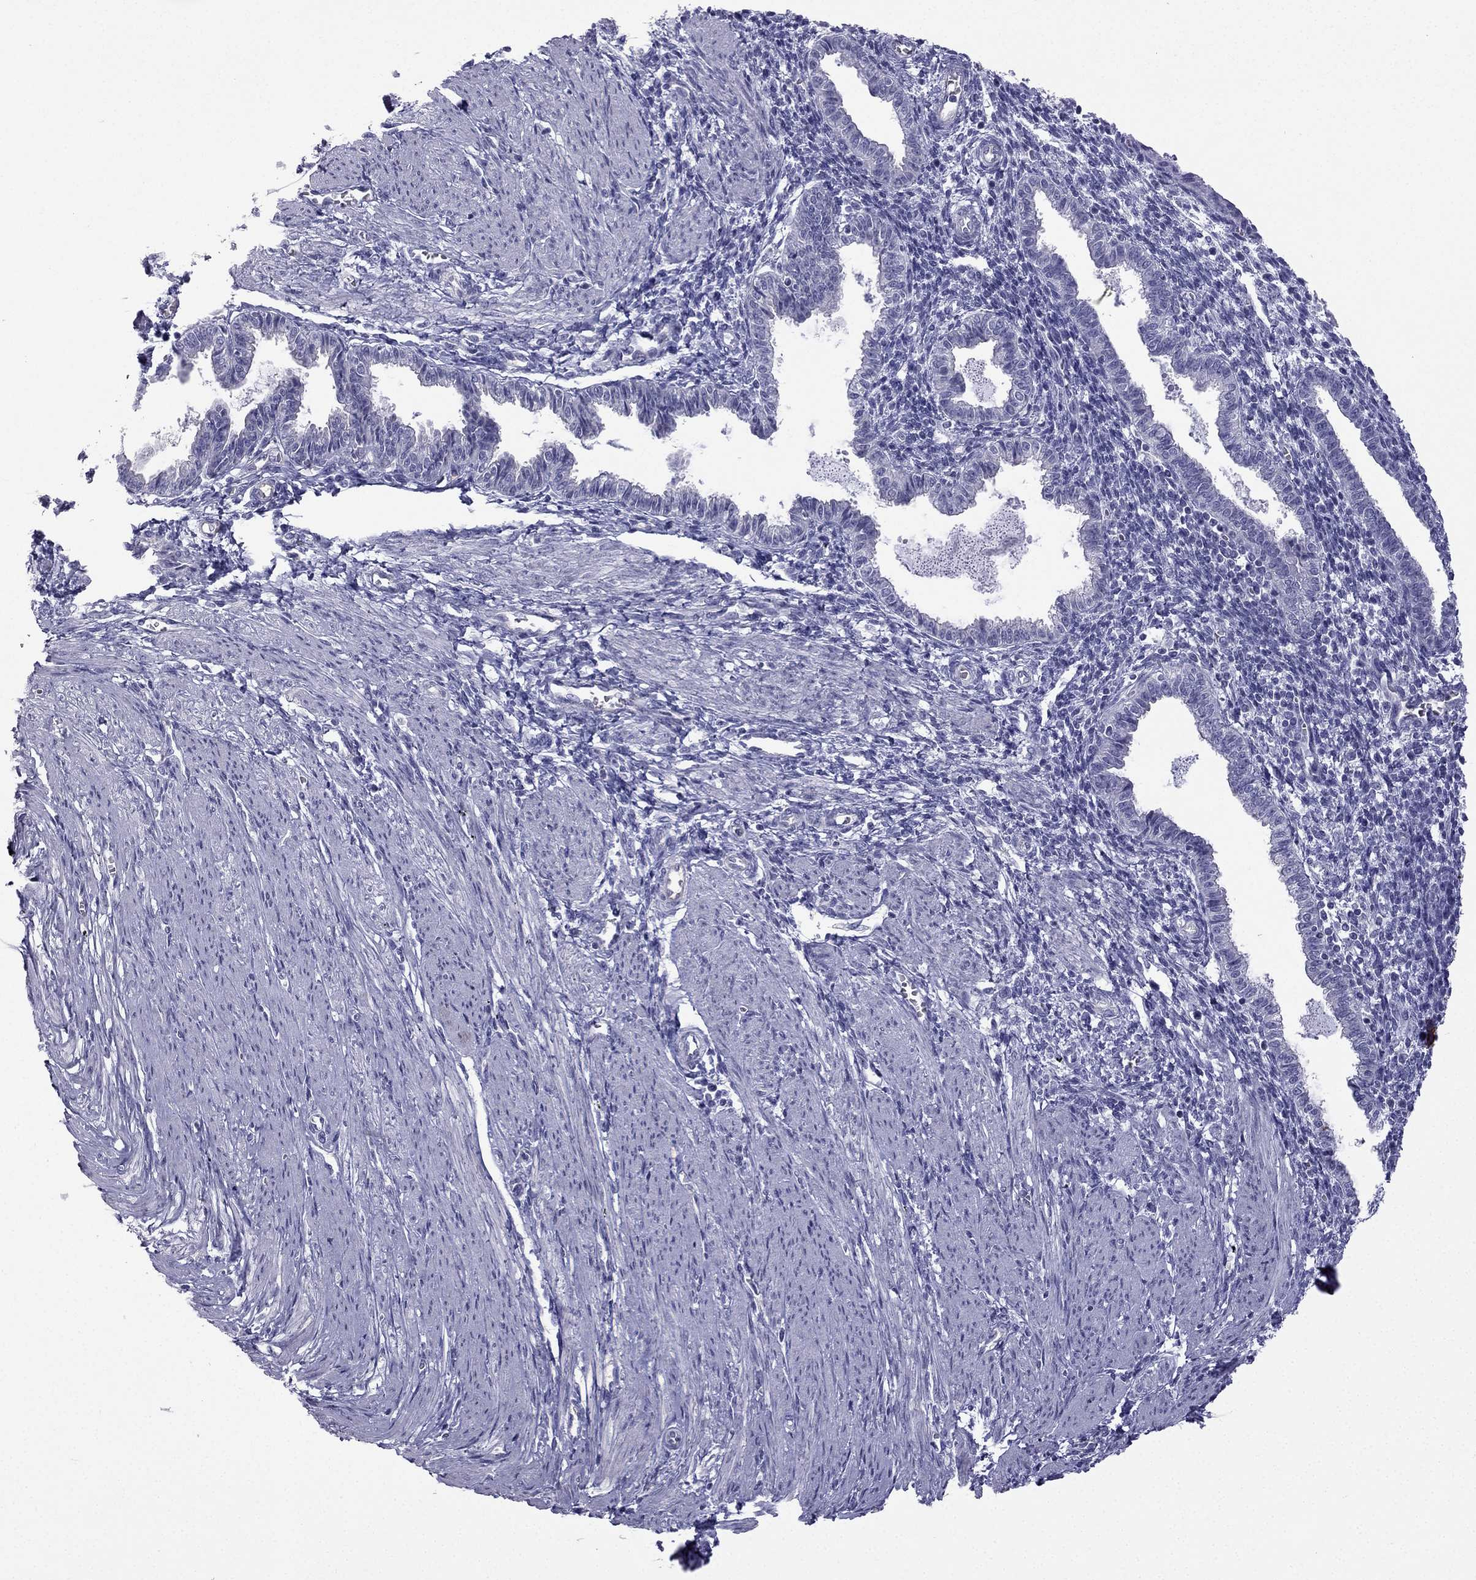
{"staining": {"intensity": "negative", "quantity": "none", "location": "none"}, "tissue": "endometrium", "cell_type": "Cells in endometrial stroma", "image_type": "normal", "snomed": [{"axis": "morphology", "description": "Normal tissue, NOS"}, {"axis": "topography", "description": "Endometrium"}], "caption": "Cells in endometrial stroma are negative for brown protein staining in unremarkable endometrium. (DAB (3,3'-diaminobenzidine) immunohistochemistry (IHC) with hematoxylin counter stain).", "gene": "GJA8", "patient": {"sex": "female", "age": 37}}